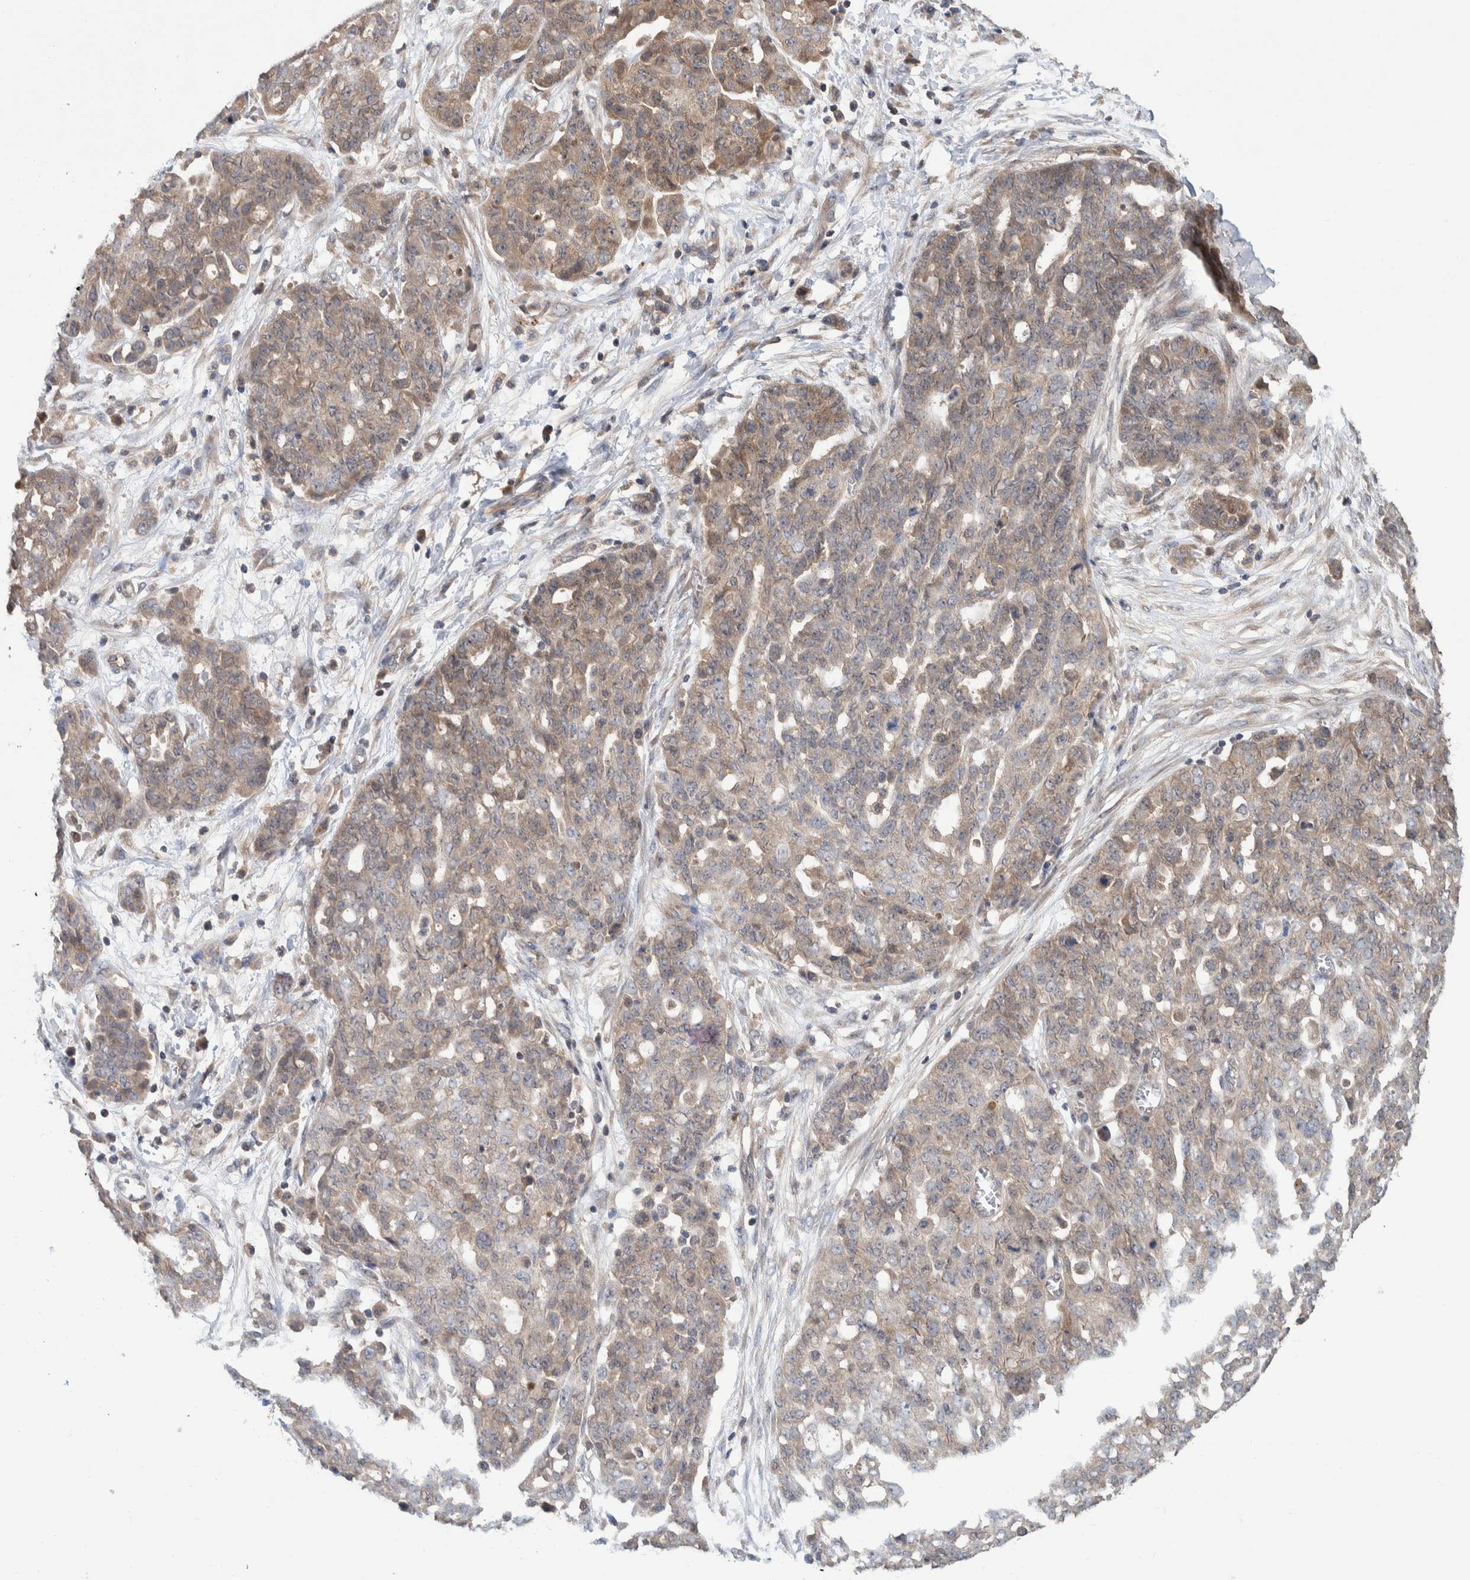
{"staining": {"intensity": "weak", "quantity": ">75%", "location": "cytoplasmic/membranous"}, "tissue": "ovarian cancer", "cell_type": "Tumor cells", "image_type": "cancer", "snomed": [{"axis": "morphology", "description": "Cystadenocarcinoma, serous, NOS"}, {"axis": "topography", "description": "Soft tissue"}, {"axis": "topography", "description": "Ovary"}], "caption": "Ovarian cancer tissue shows weak cytoplasmic/membranous expression in about >75% of tumor cells (DAB (3,3'-diaminobenzidine) IHC, brown staining for protein, blue staining for nuclei).", "gene": "PLPBP", "patient": {"sex": "female", "age": 57}}